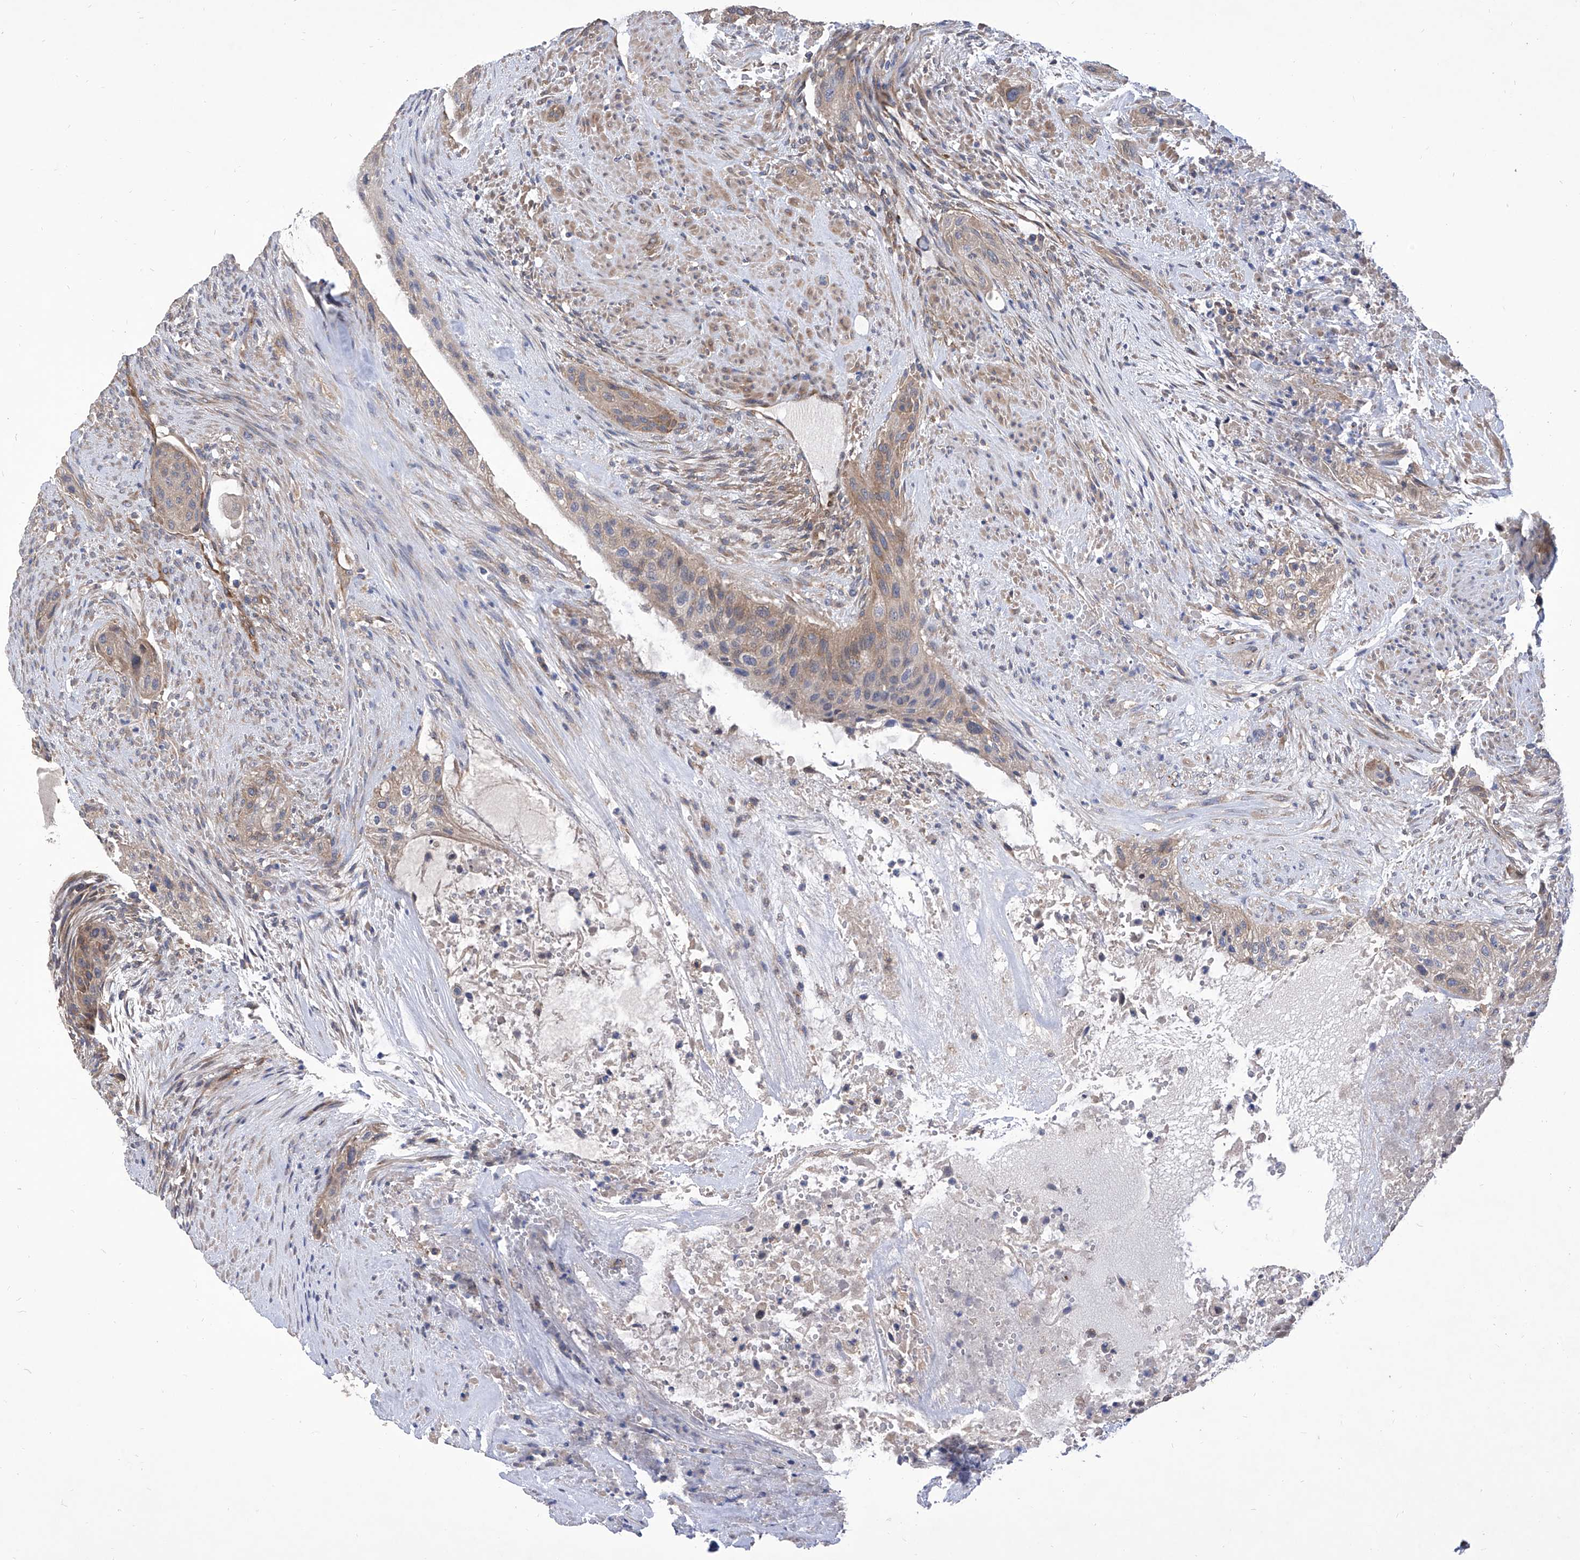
{"staining": {"intensity": "weak", "quantity": "25%-75%", "location": "cytoplasmic/membranous"}, "tissue": "urothelial cancer", "cell_type": "Tumor cells", "image_type": "cancer", "snomed": [{"axis": "morphology", "description": "Urothelial carcinoma, High grade"}, {"axis": "topography", "description": "Urinary bladder"}], "caption": "Immunohistochemistry histopathology image of neoplastic tissue: human urothelial cancer stained using immunohistochemistry (IHC) displays low levels of weak protein expression localized specifically in the cytoplasmic/membranous of tumor cells, appearing as a cytoplasmic/membranous brown color.", "gene": "TJAP1", "patient": {"sex": "male", "age": 35}}